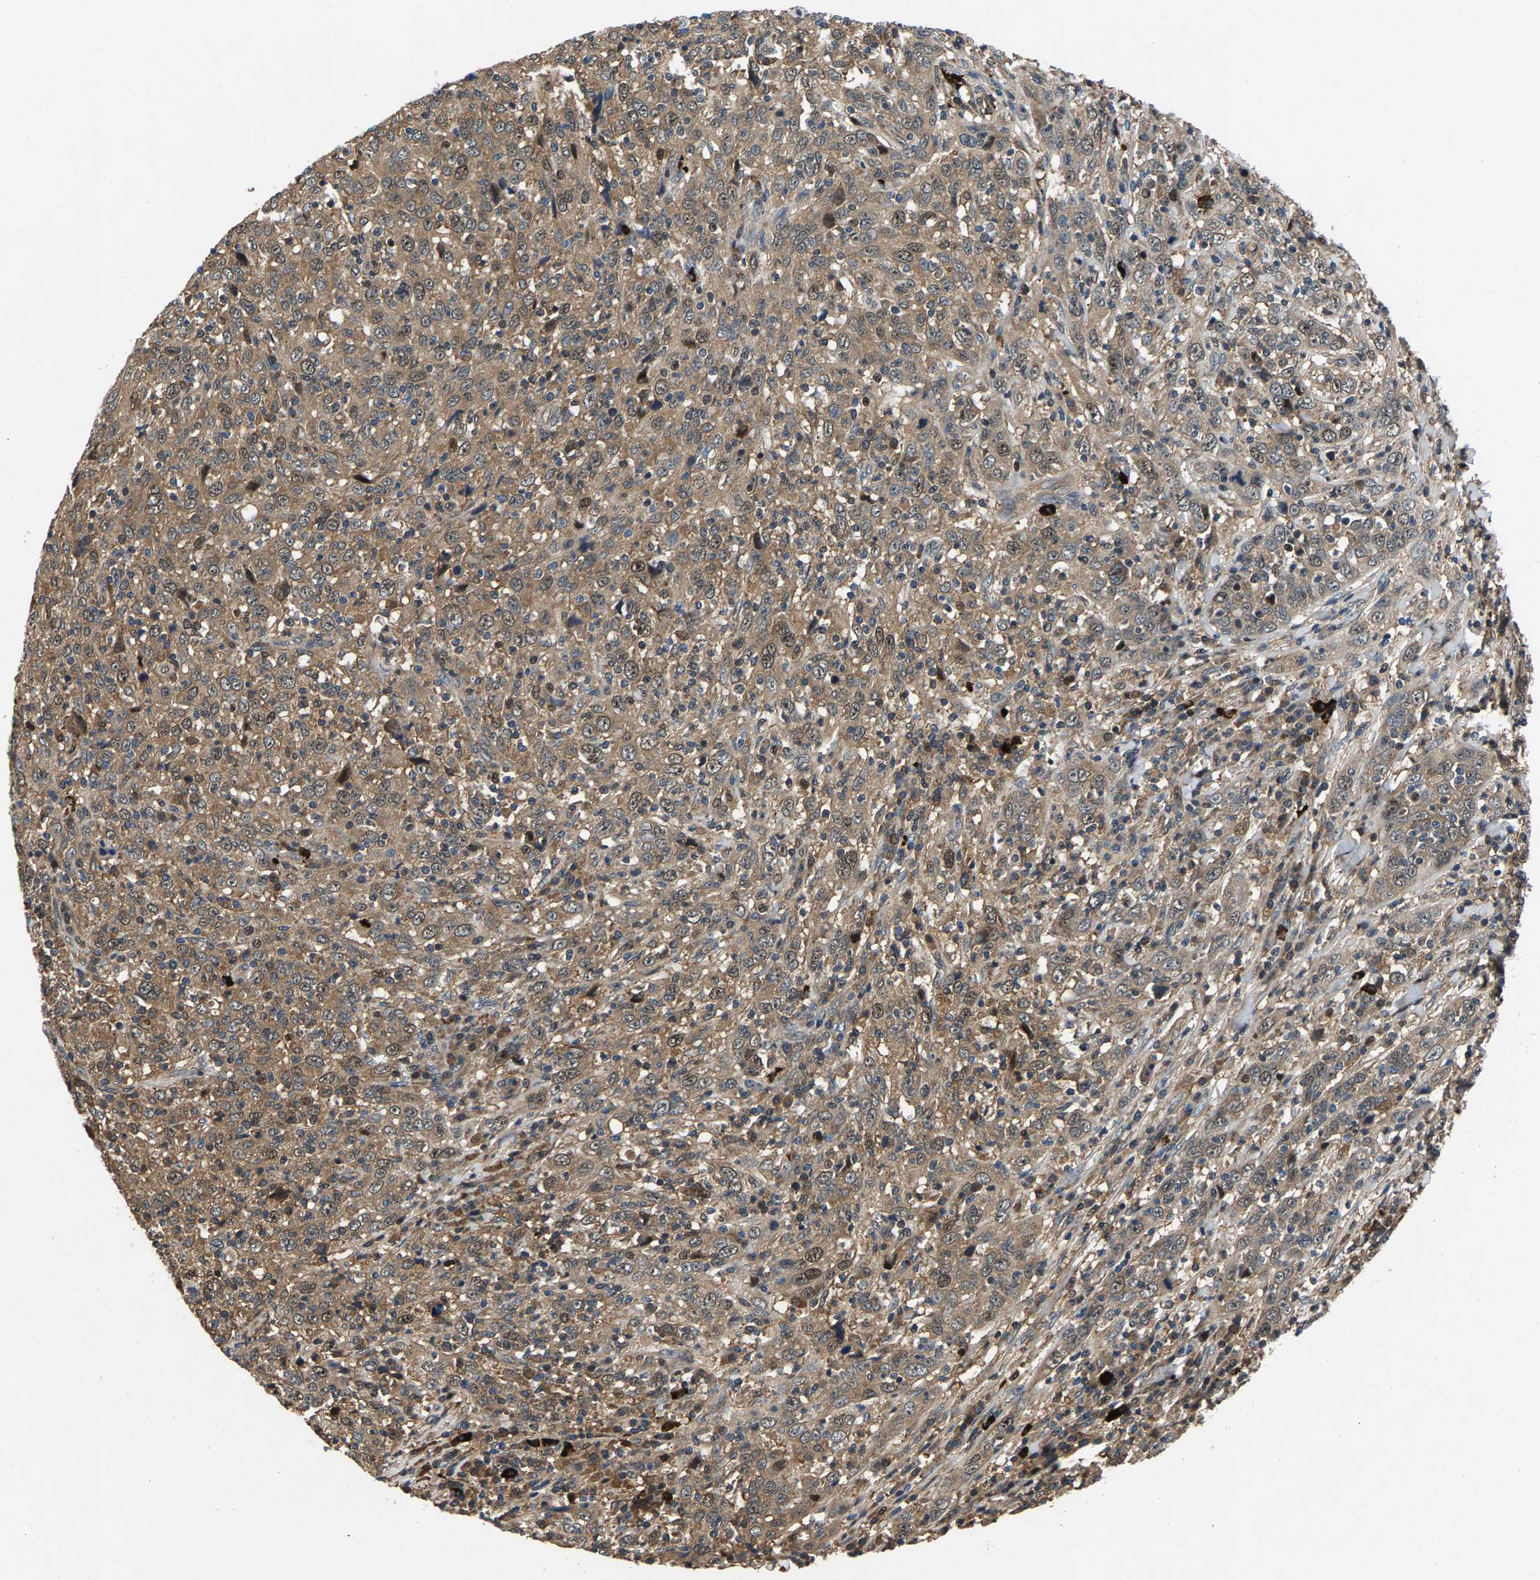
{"staining": {"intensity": "weak", "quantity": ">75%", "location": "cytoplasmic/membranous"}, "tissue": "cervical cancer", "cell_type": "Tumor cells", "image_type": "cancer", "snomed": [{"axis": "morphology", "description": "Squamous cell carcinoma, NOS"}, {"axis": "topography", "description": "Cervix"}], "caption": "An image showing weak cytoplasmic/membranous positivity in approximately >75% of tumor cells in cervical squamous cell carcinoma, as visualized by brown immunohistochemical staining.", "gene": "FAM78A", "patient": {"sex": "female", "age": 46}}